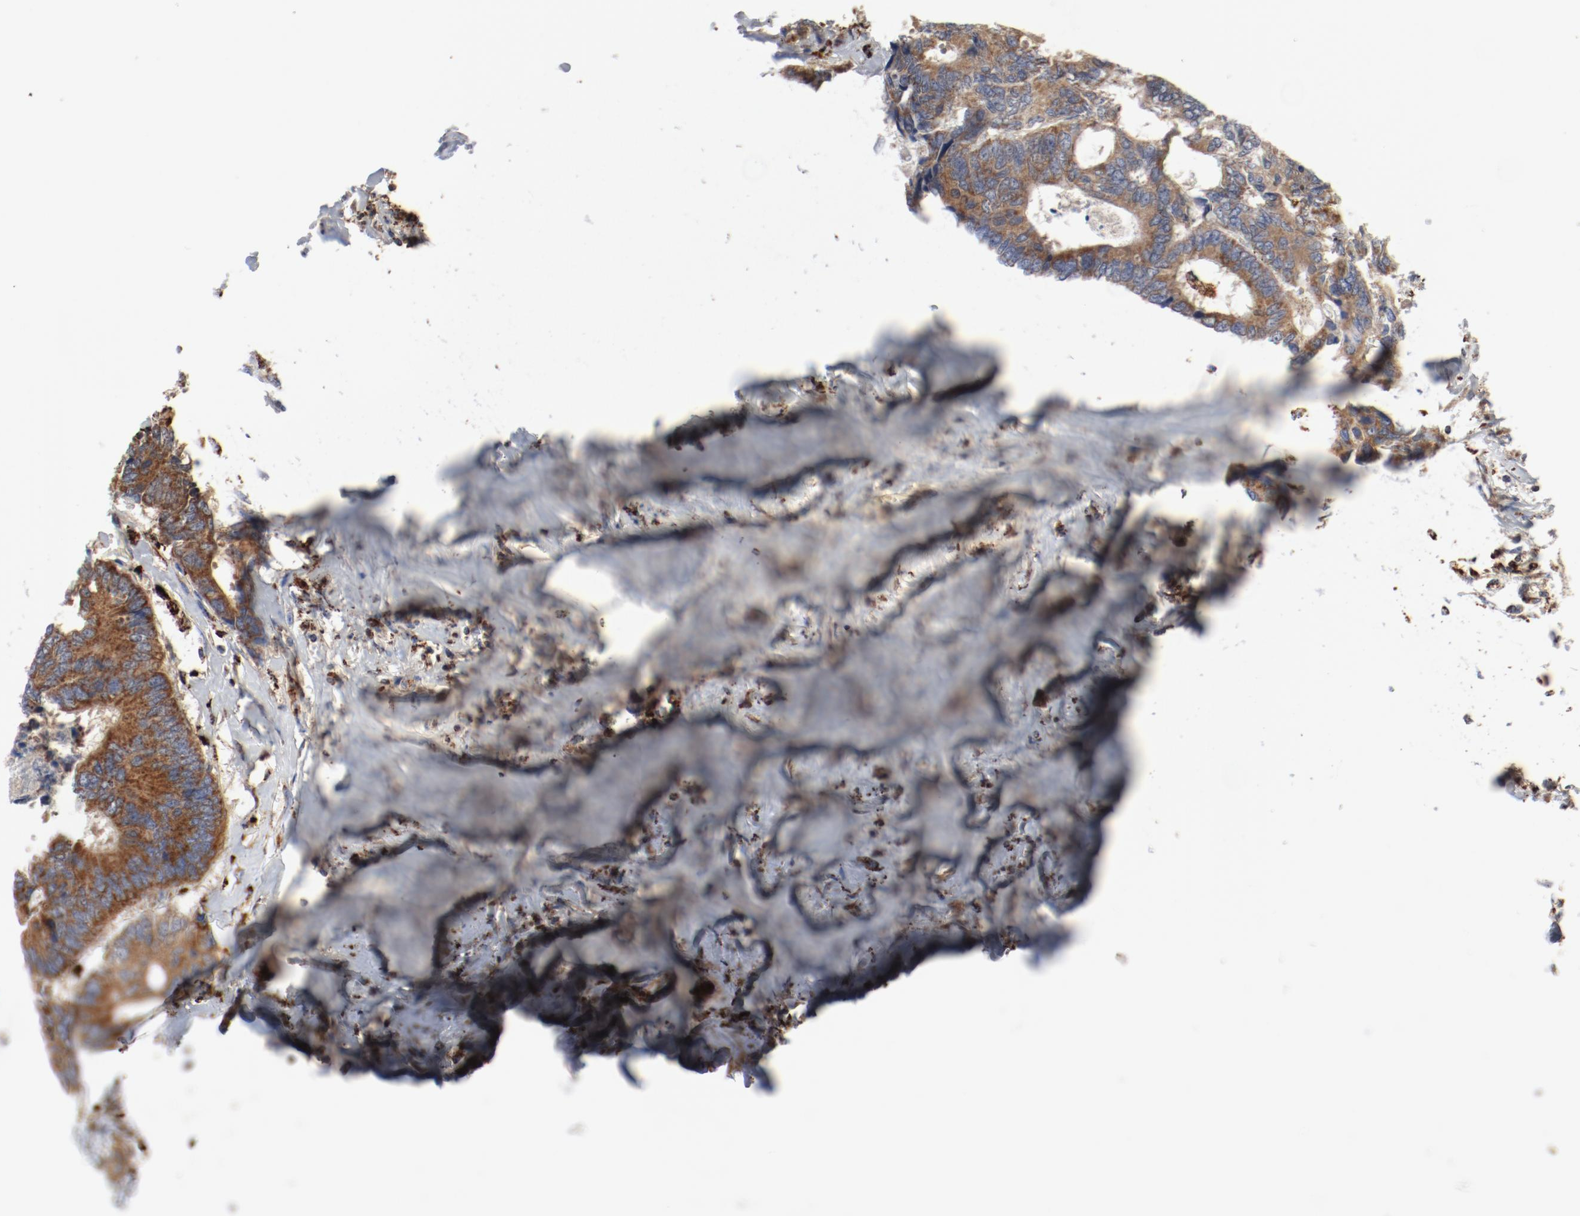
{"staining": {"intensity": "moderate", "quantity": ">75%", "location": "cytoplasmic/membranous"}, "tissue": "colorectal cancer", "cell_type": "Tumor cells", "image_type": "cancer", "snomed": [{"axis": "morphology", "description": "Adenocarcinoma, NOS"}, {"axis": "topography", "description": "Rectum"}], "caption": "Human colorectal cancer (adenocarcinoma) stained with a brown dye shows moderate cytoplasmic/membranous positive expression in approximately >75% of tumor cells.", "gene": "SETD3", "patient": {"sex": "male", "age": 55}}